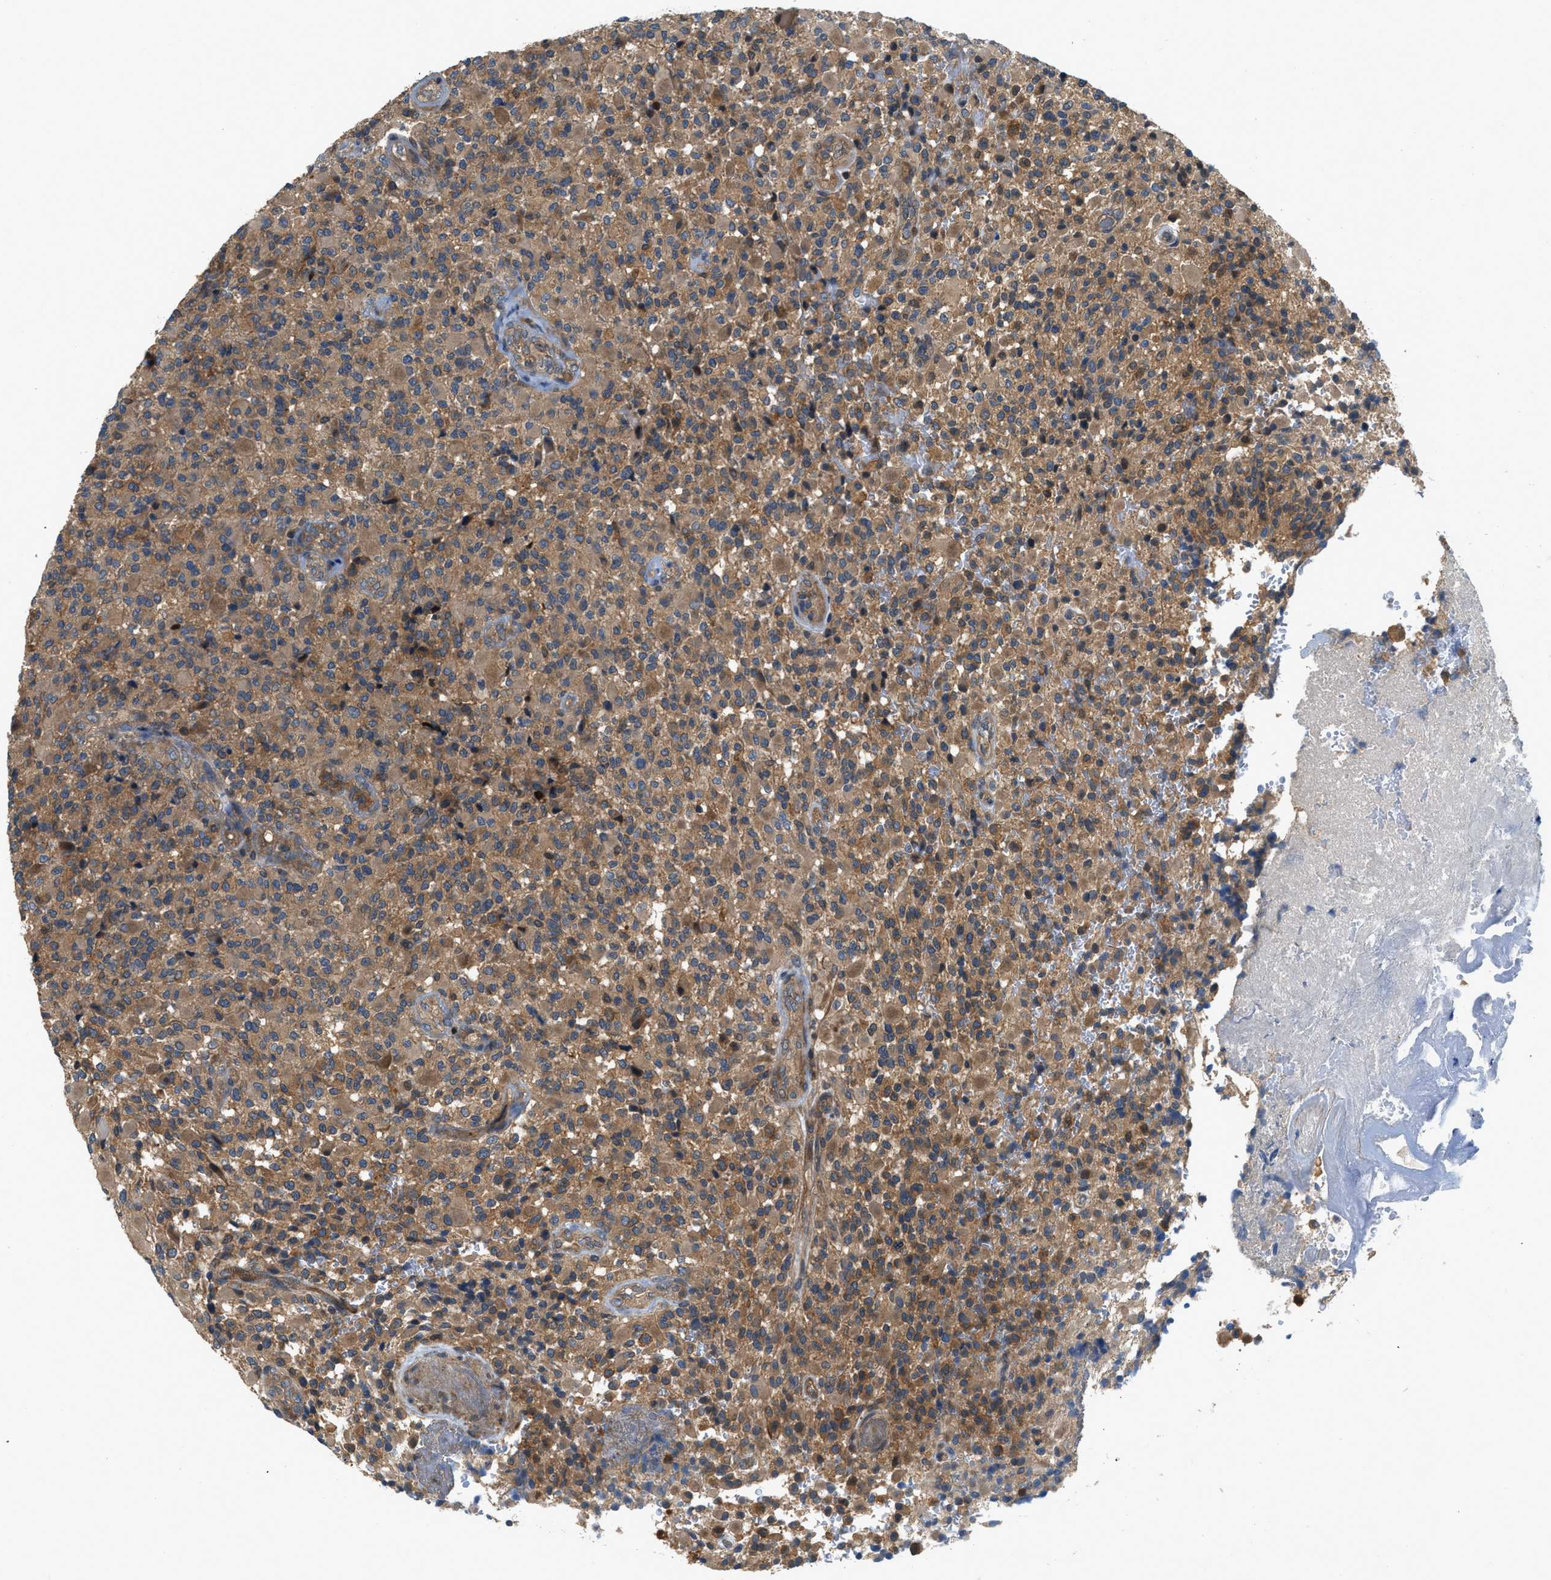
{"staining": {"intensity": "moderate", "quantity": ">75%", "location": "cytoplasmic/membranous"}, "tissue": "glioma", "cell_type": "Tumor cells", "image_type": "cancer", "snomed": [{"axis": "morphology", "description": "Glioma, malignant, High grade"}, {"axis": "topography", "description": "Brain"}], "caption": "Glioma stained with a protein marker demonstrates moderate staining in tumor cells.", "gene": "GPR31", "patient": {"sex": "male", "age": 71}}